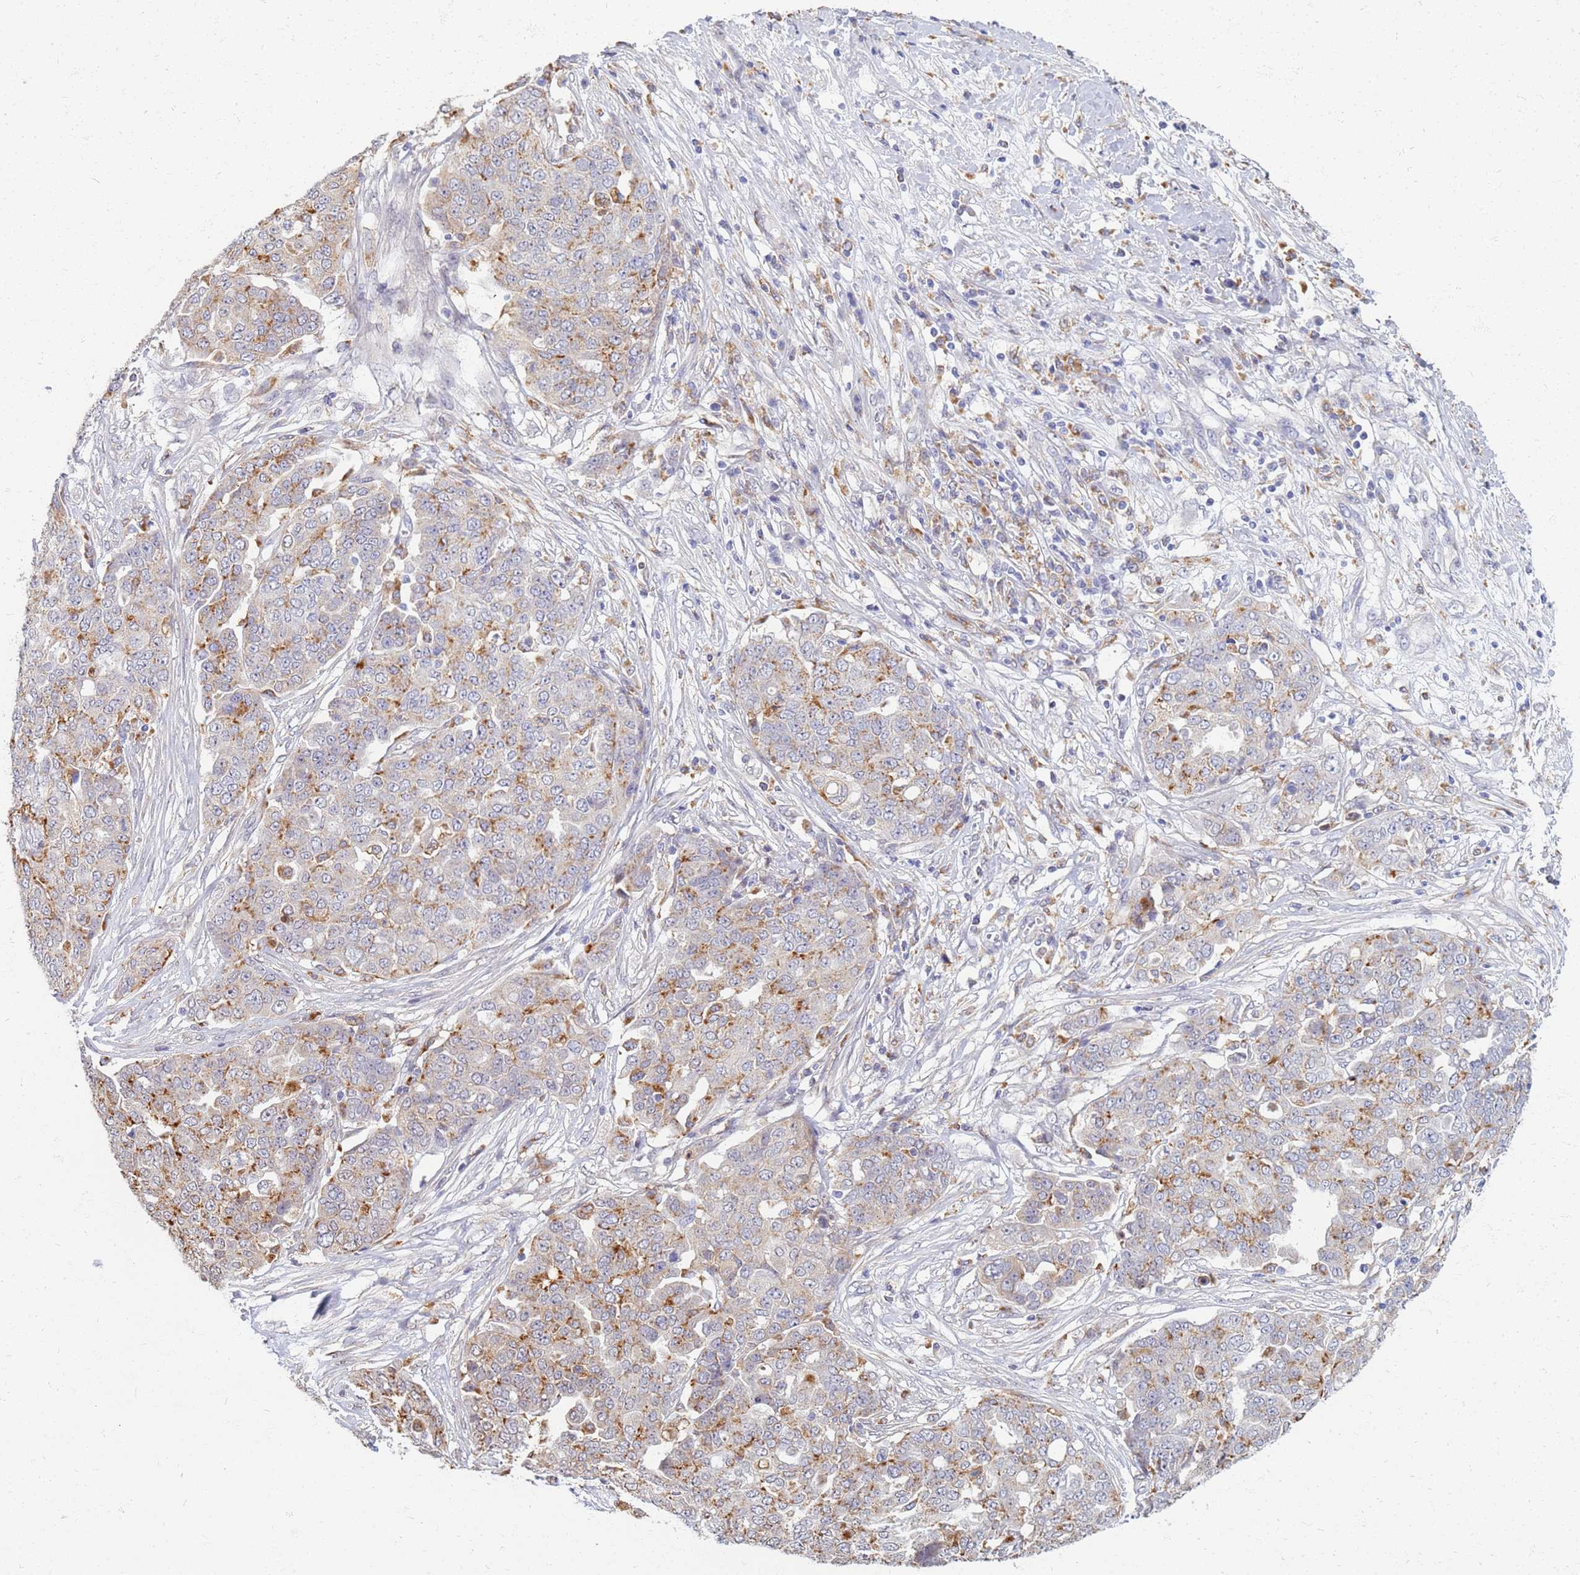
{"staining": {"intensity": "moderate", "quantity": "25%-75%", "location": "cytoplasmic/membranous"}, "tissue": "ovarian cancer", "cell_type": "Tumor cells", "image_type": "cancer", "snomed": [{"axis": "morphology", "description": "Cystadenocarcinoma, serous, NOS"}, {"axis": "topography", "description": "Soft tissue"}, {"axis": "topography", "description": "Ovary"}], "caption": "A brown stain highlights moderate cytoplasmic/membranous staining of a protein in ovarian serous cystadenocarcinoma tumor cells.", "gene": "ATP6V1E1", "patient": {"sex": "female", "age": 57}}